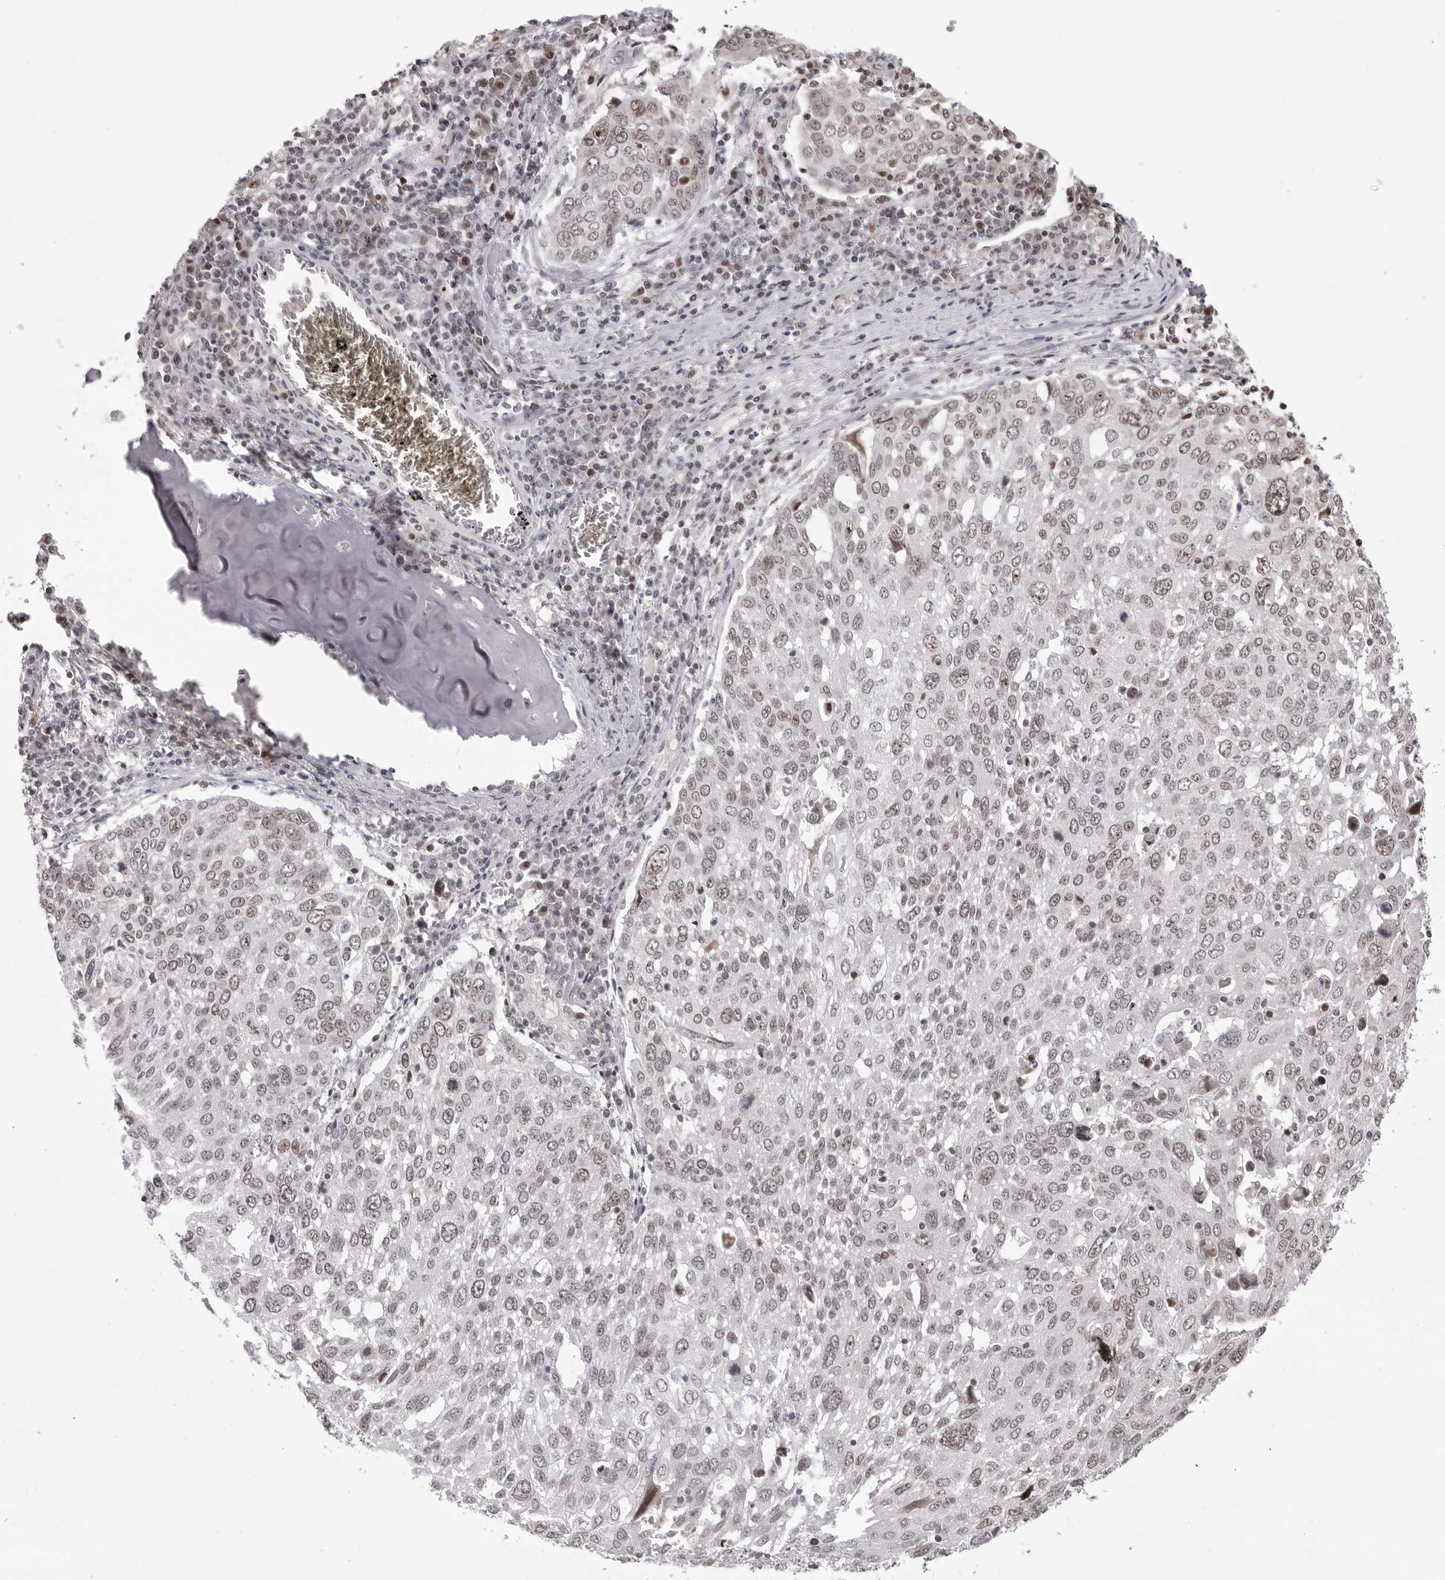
{"staining": {"intensity": "weak", "quantity": ">75%", "location": "nuclear"}, "tissue": "lung cancer", "cell_type": "Tumor cells", "image_type": "cancer", "snomed": [{"axis": "morphology", "description": "Squamous cell carcinoma, NOS"}, {"axis": "topography", "description": "Lung"}], "caption": "Lung squamous cell carcinoma stained with a brown dye exhibits weak nuclear positive expression in about >75% of tumor cells.", "gene": "PHF3", "patient": {"sex": "male", "age": 65}}